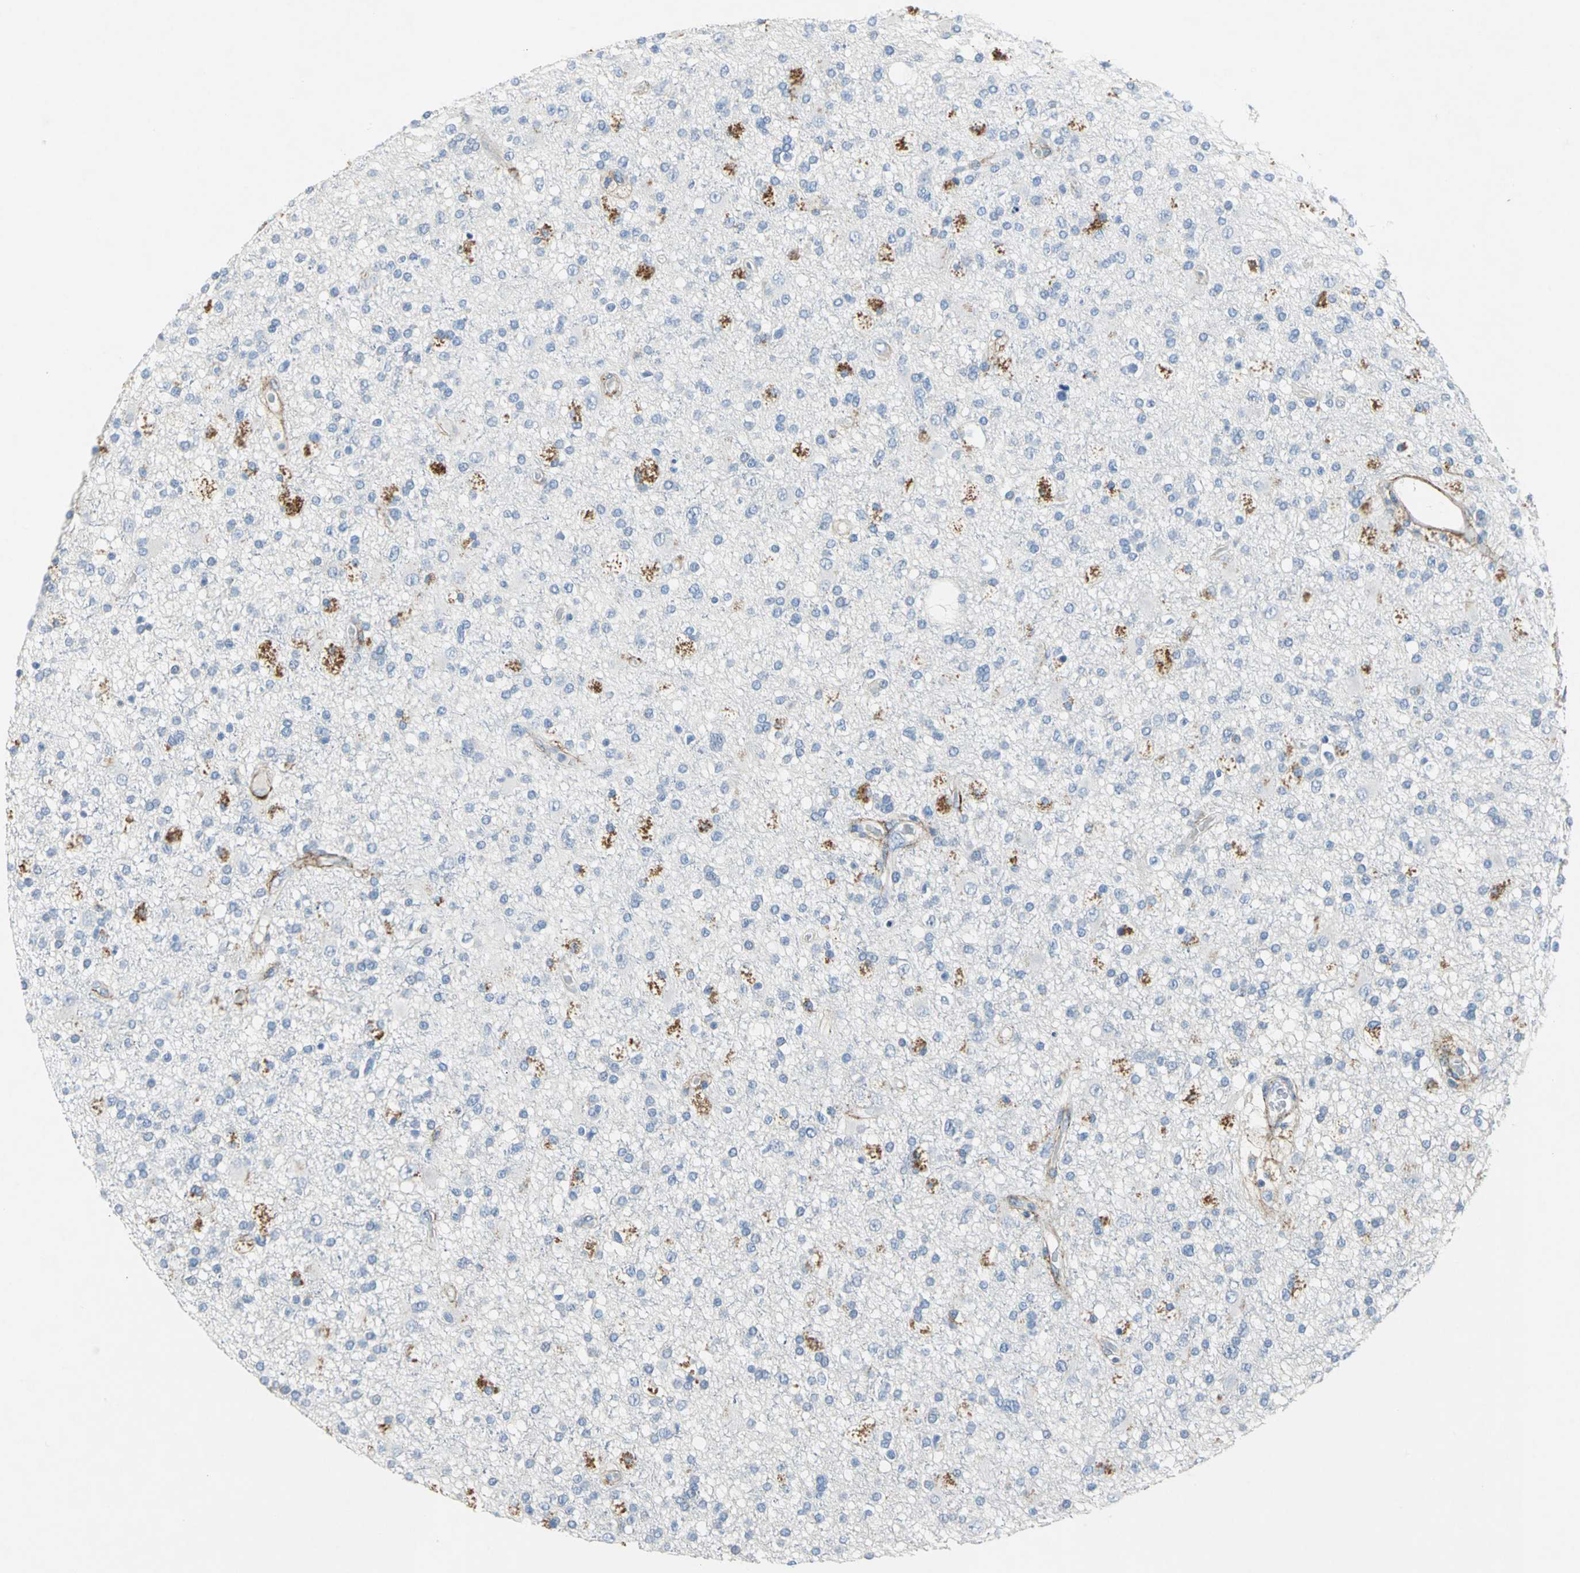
{"staining": {"intensity": "negative", "quantity": "none", "location": "none"}, "tissue": "glioma", "cell_type": "Tumor cells", "image_type": "cancer", "snomed": [{"axis": "morphology", "description": "Glioma, malignant, High grade"}, {"axis": "topography", "description": "Brain"}], "caption": "Glioma was stained to show a protein in brown. There is no significant staining in tumor cells. (Brightfield microscopy of DAB (3,3'-diaminobenzidine) immunohistochemistry (IHC) at high magnification).", "gene": "EFNB3", "patient": {"sex": "male", "age": 33}}